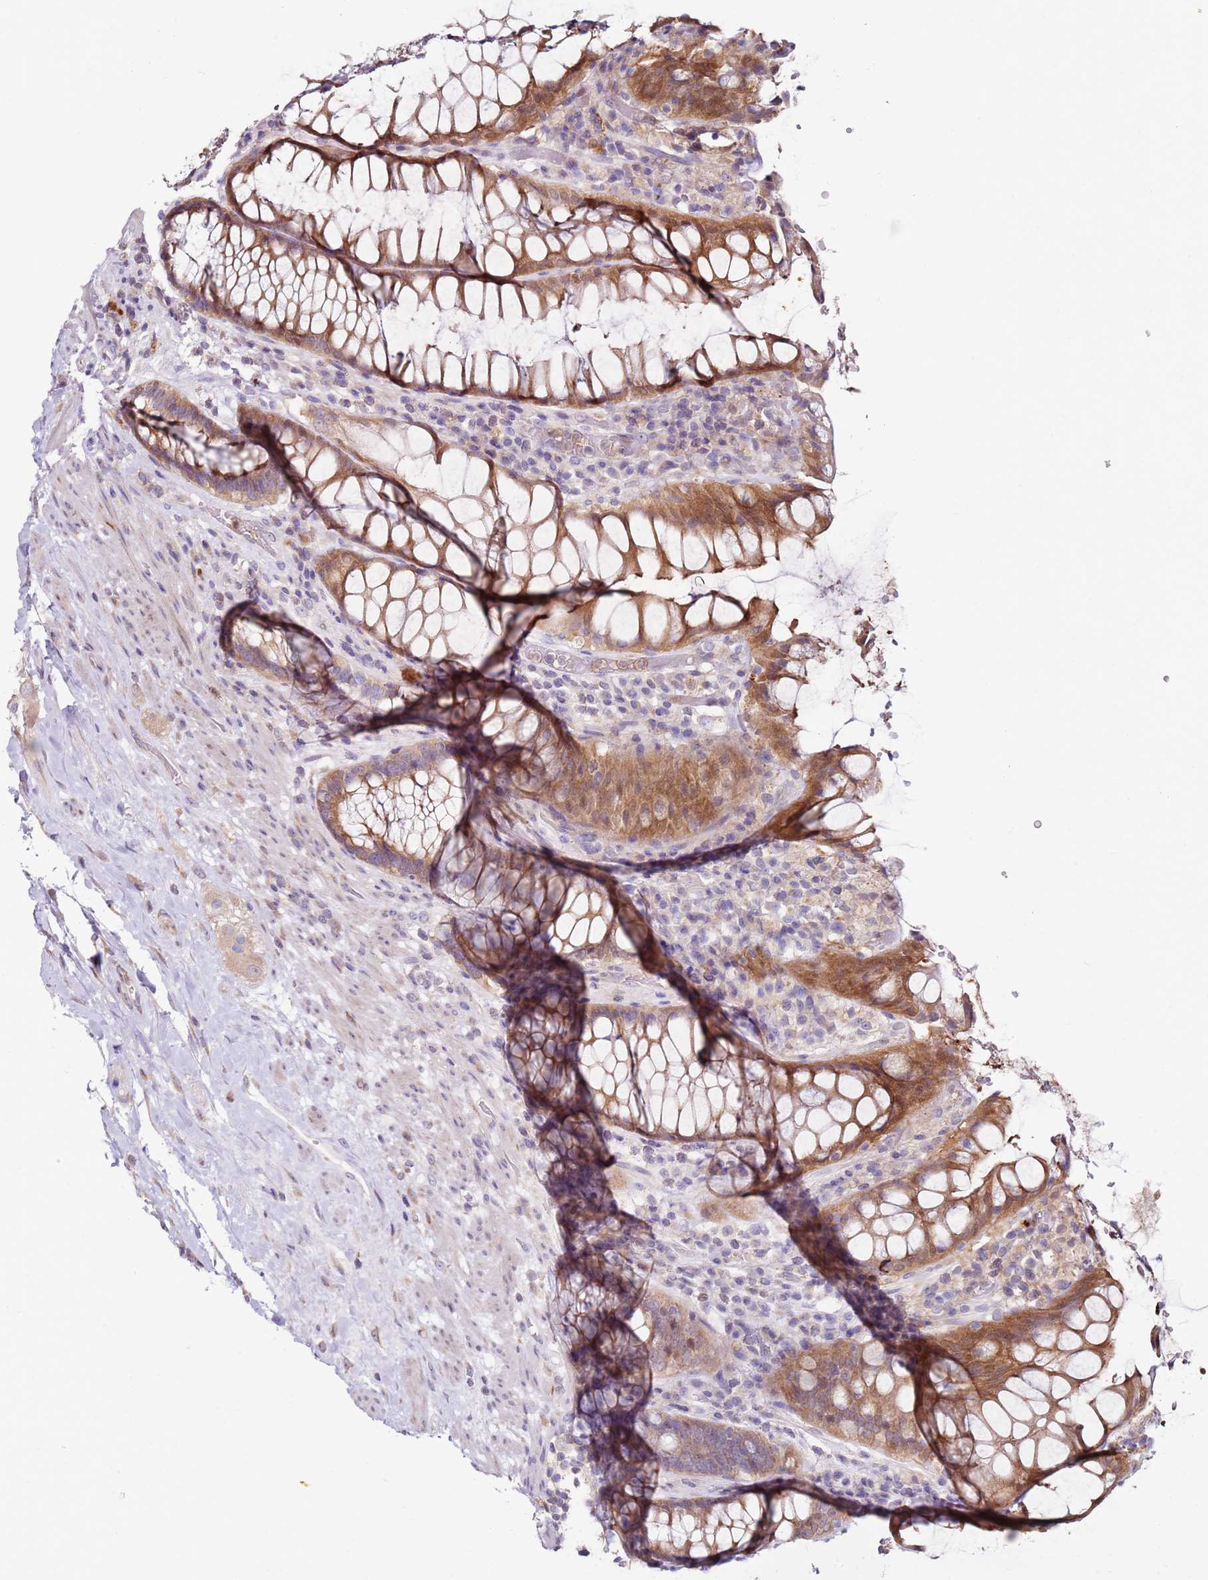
{"staining": {"intensity": "moderate", "quantity": ">75%", "location": "cytoplasmic/membranous"}, "tissue": "rectum", "cell_type": "Glandular cells", "image_type": "normal", "snomed": [{"axis": "morphology", "description": "Normal tissue, NOS"}, {"axis": "topography", "description": "Rectum"}], "caption": "Immunohistochemical staining of normal rectum shows medium levels of moderate cytoplasmic/membranous staining in about >75% of glandular cells.", "gene": "CNOT9", "patient": {"sex": "male", "age": 64}}